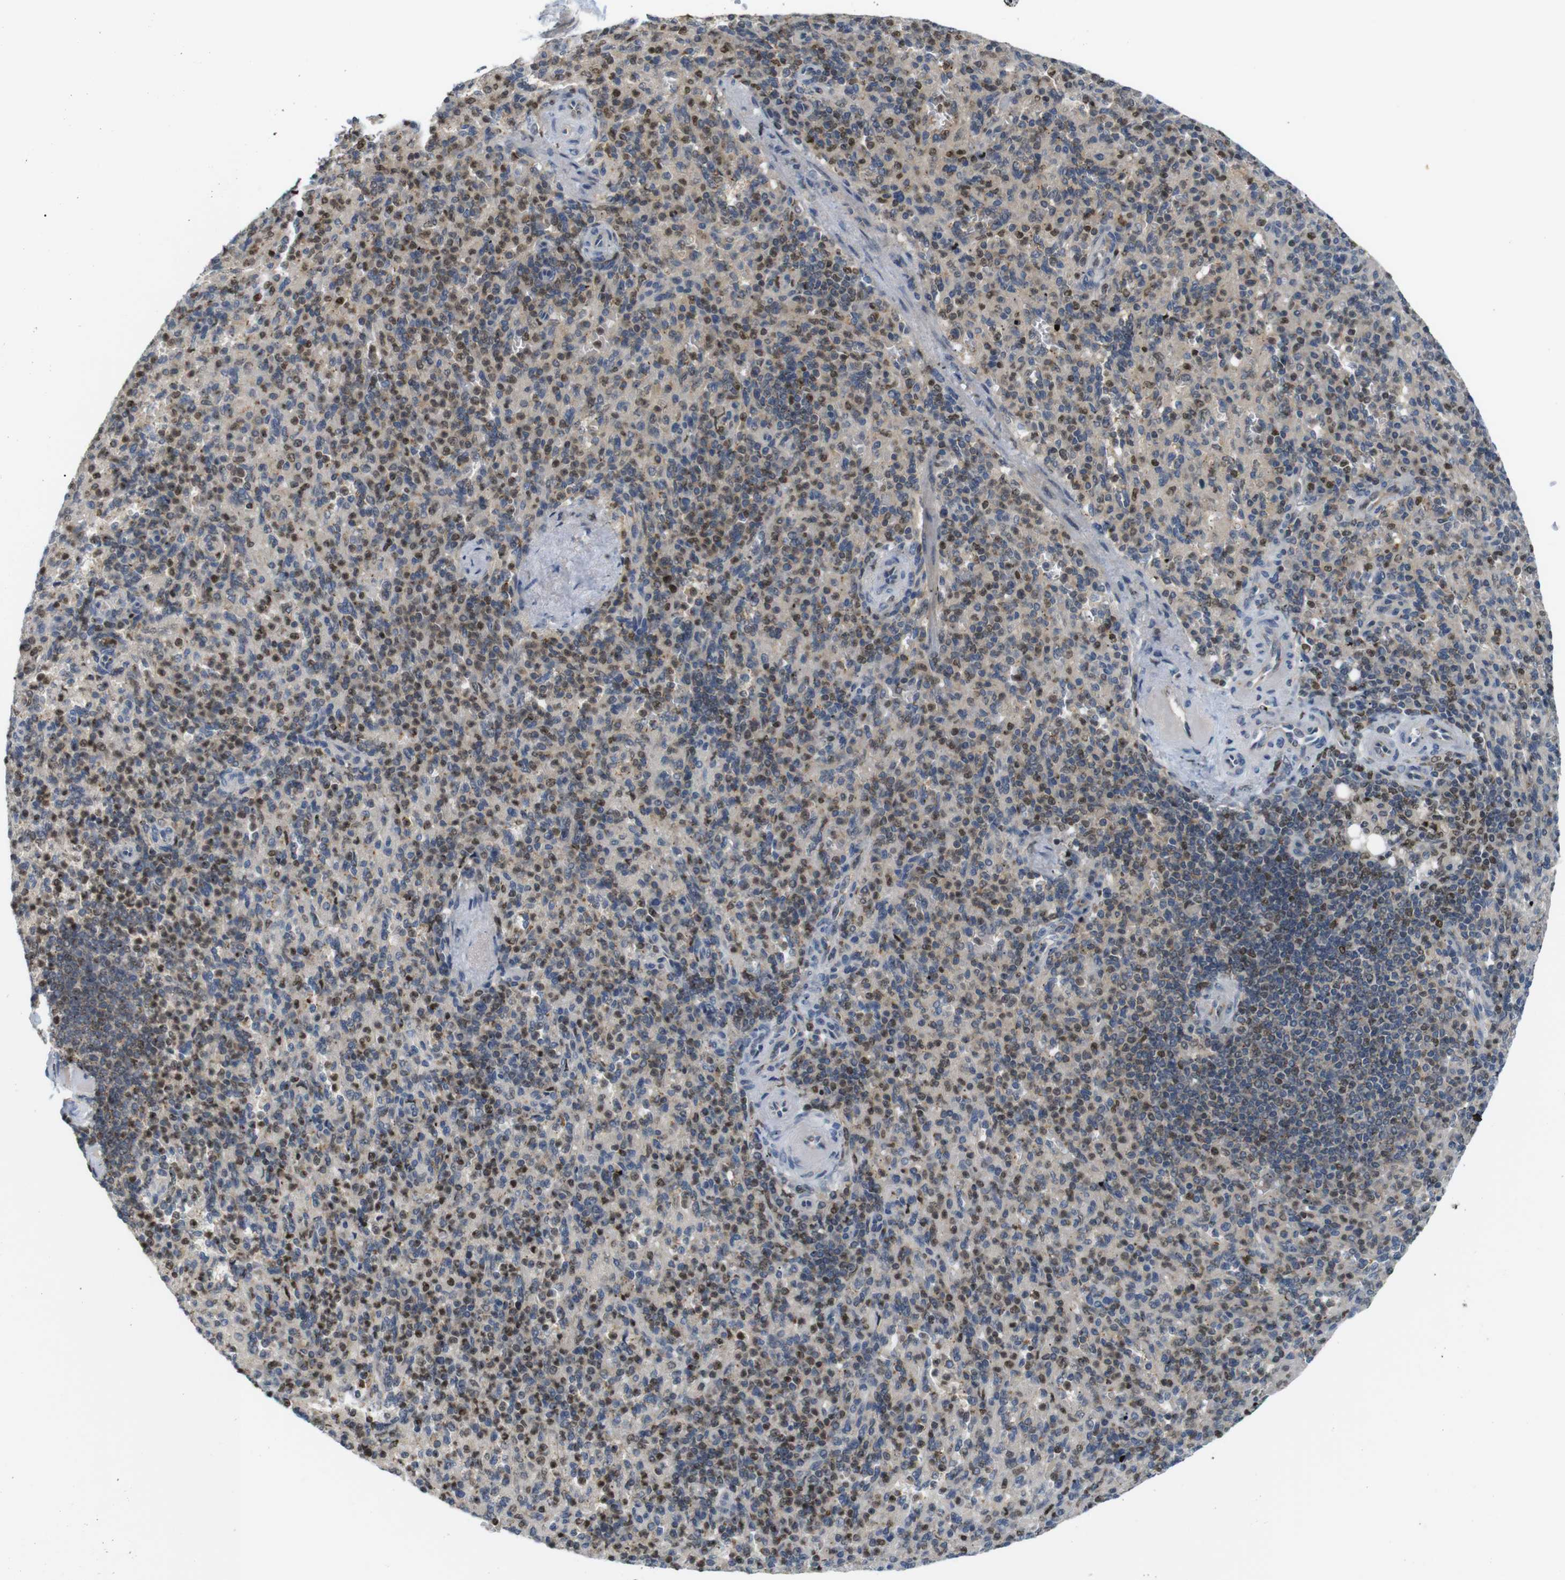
{"staining": {"intensity": "moderate", "quantity": ">75%", "location": "nuclear"}, "tissue": "spleen", "cell_type": "Cells in red pulp", "image_type": "normal", "snomed": [{"axis": "morphology", "description": "Normal tissue, NOS"}, {"axis": "topography", "description": "Spleen"}], "caption": "Spleen stained with a protein marker displays moderate staining in cells in red pulp.", "gene": "MBD1", "patient": {"sex": "female", "age": 74}}